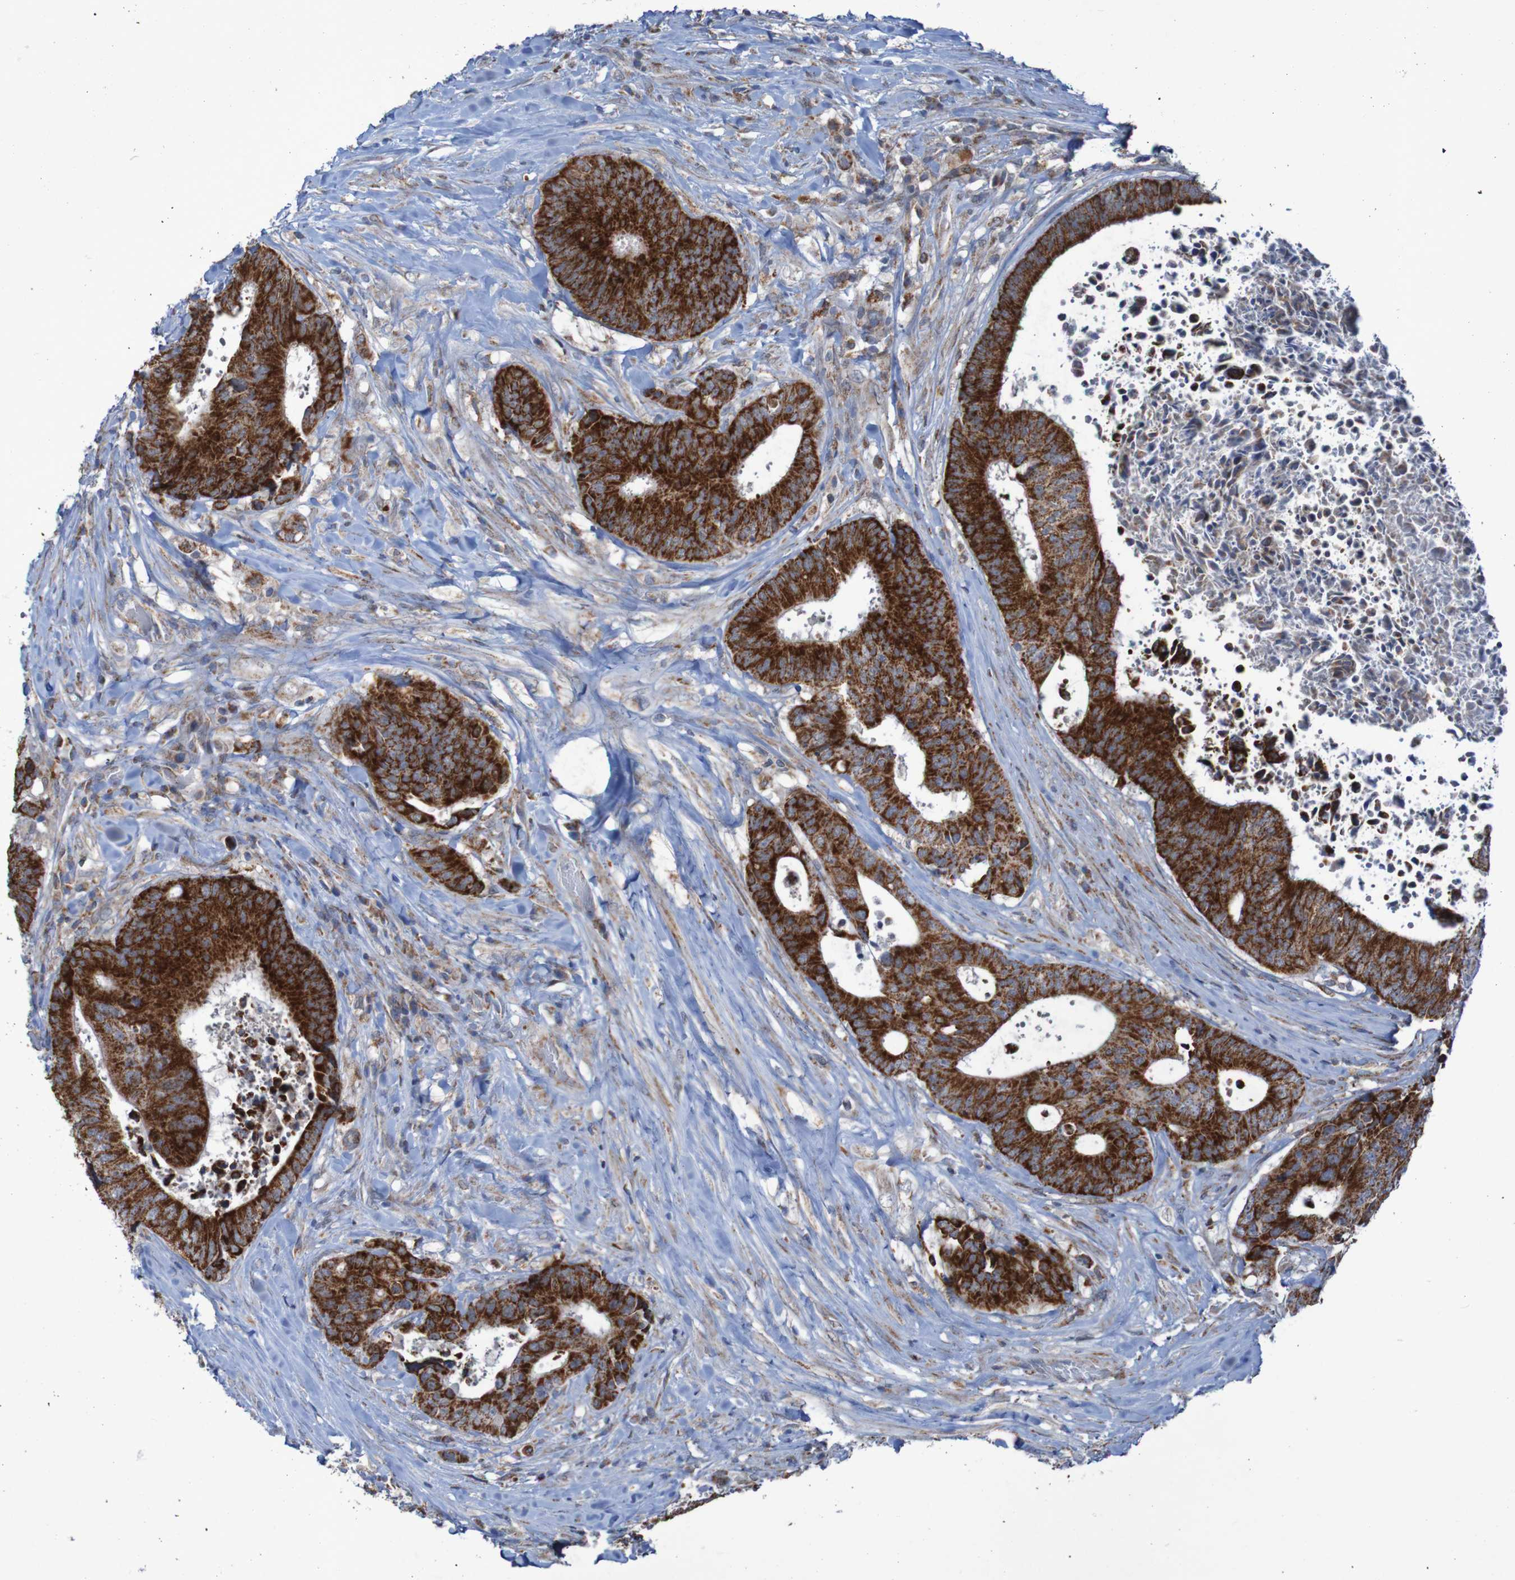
{"staining": {"intensity": "strong", "quantity": ">75%", "location": "cytoplasmic/membranous"}, "tissue": "colorectal cancer", "cell_type": "Tumor cells", "image_type": "cancer", "snomed": [{"axis": "morphology", "description": "Adenocarcinoma, NOS"}, {"axis": "topography", "description": "Rectum"}], "caption": "Colorectal adenocarcinoma stained with DAB immunohistochemistry (IHC) exhibits high levels of strong cytoplasmic/membranous staining in approximately >75% of tumor cells.", "gene": "CCDC51", "patient": {"sex": "male", "age": 72}}